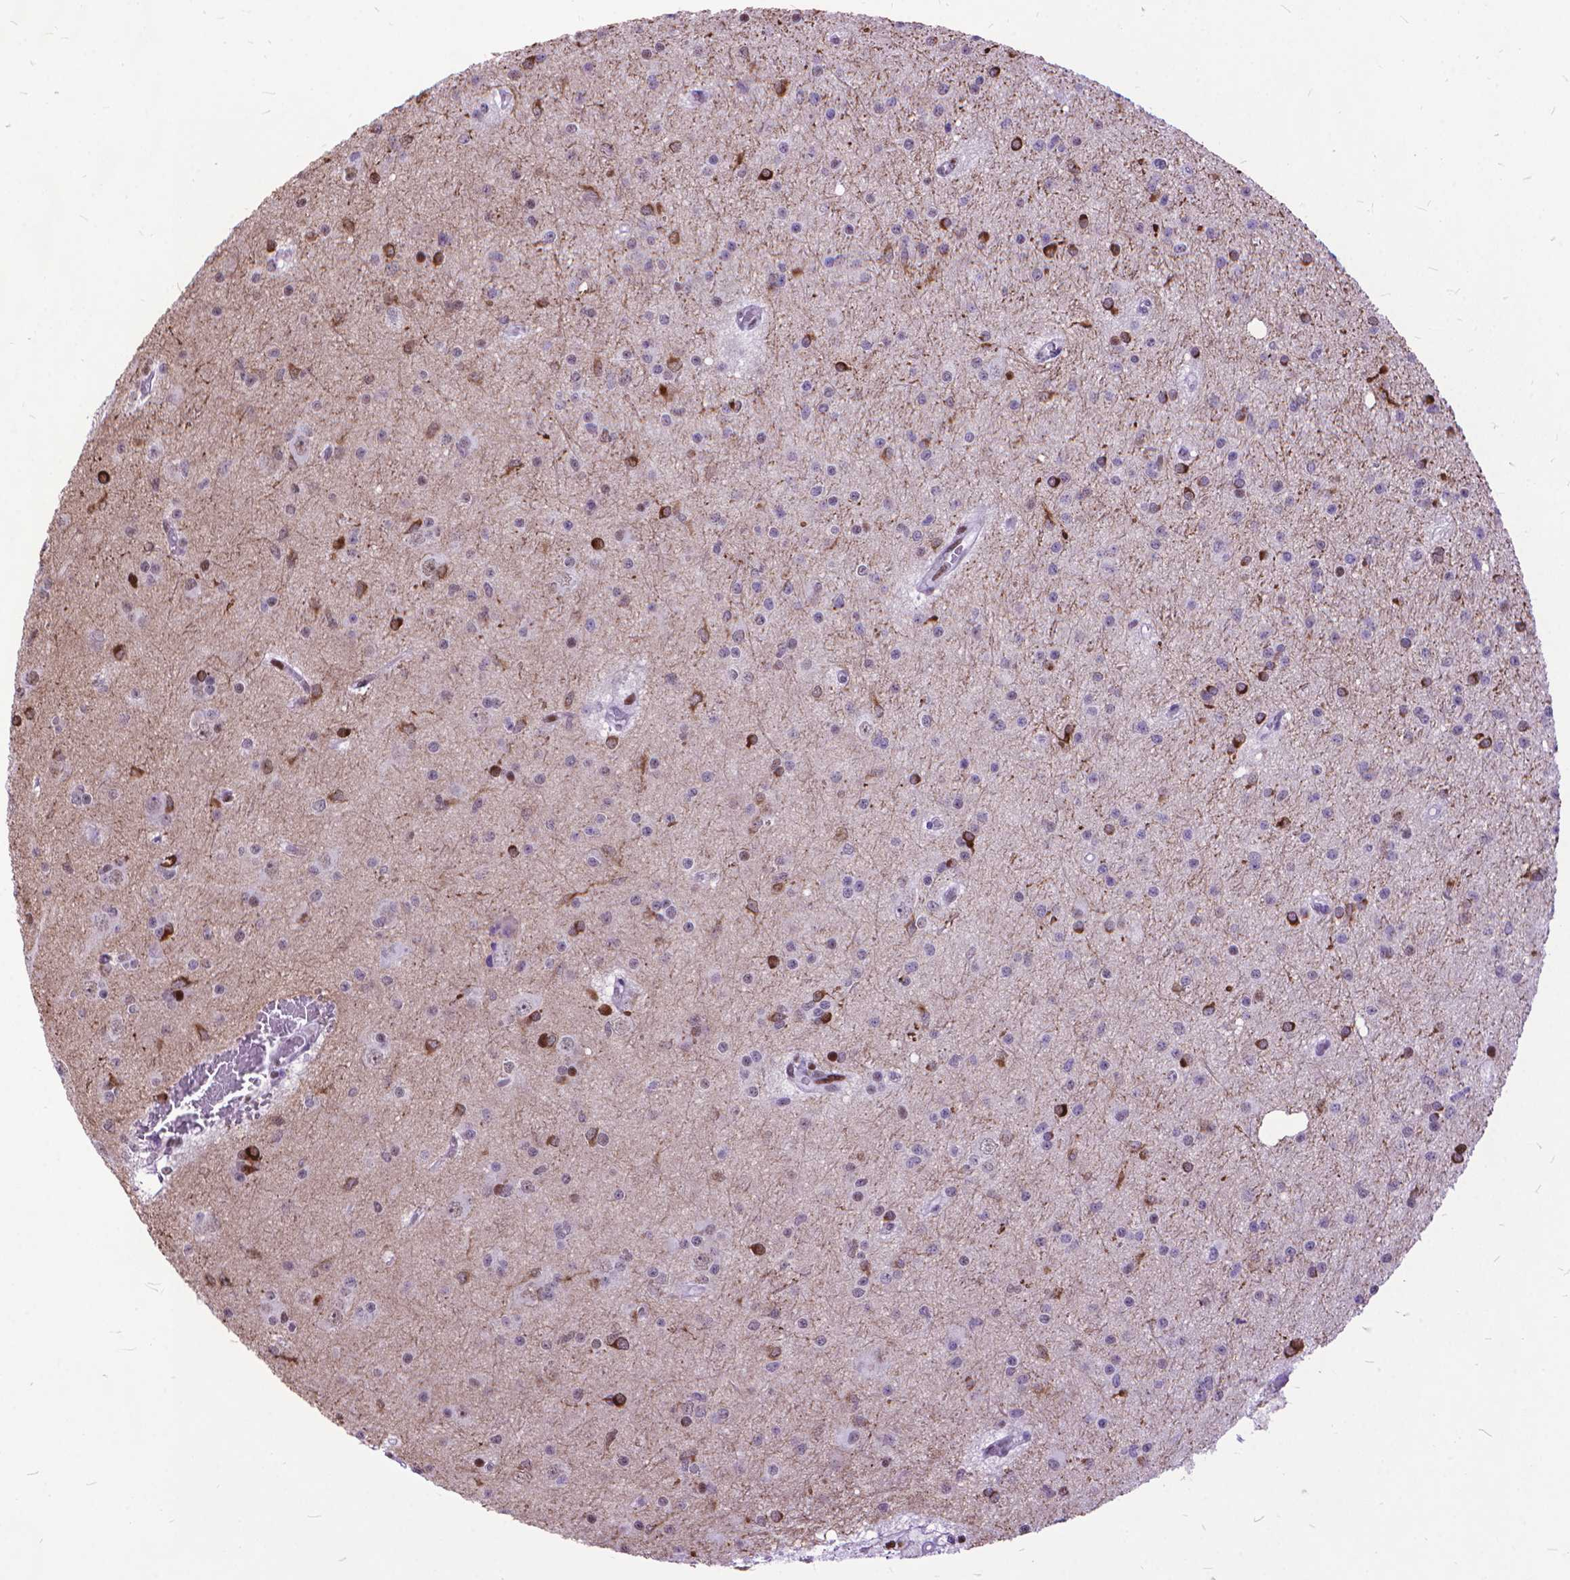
{"staining": {"intensity": "strong", "quantity": "<25%", "location": "cytoplasmic/membranous"}, "tissue": "glioma", "cell_type": "Tumor cells", "image_type": "cancer", "snomed": [{"axis": "morphology", "description": "Glioma, malignant, Low grade"}, {"axis": "topography", "description": "Brain"}], "caption": "Human malignant glioma (low-grade) stained with a brown dye displays strong cytoplasmic/membranous positive expression in approximately <25% of tumor cells.", "gene": "POLE4", "patient": {"sex": "male", "age": 27}}